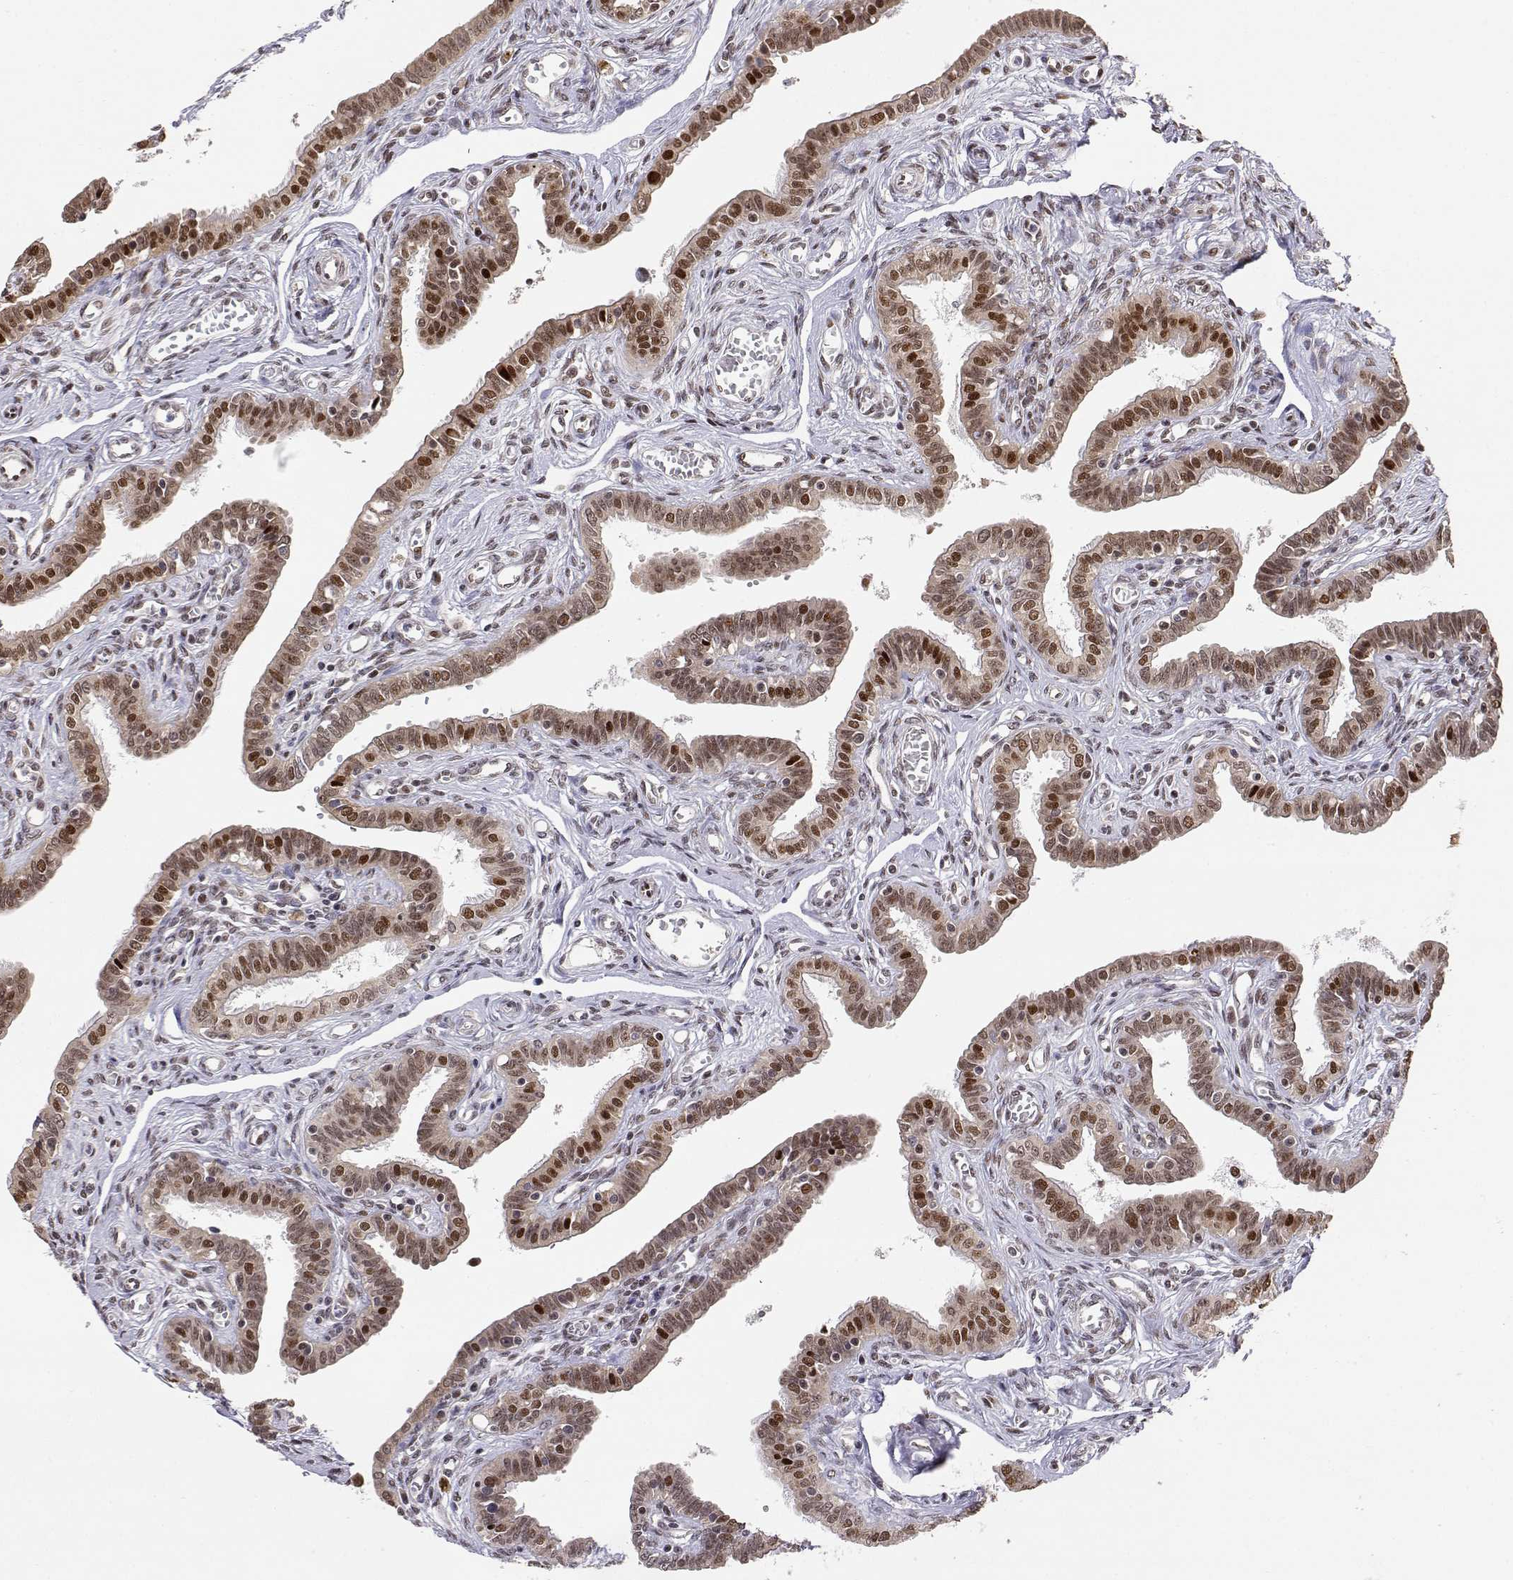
{"staining": {"intensity": "strong", "quantity": "25%-75%", "location": "nuclear"}, "tissue": "fallopian tube", "cell_type": "Glandular cells", "image_type": "normal", "snomed": [{"axis": "morphology", "description": "Normal tissue, NOS"}, {"axis": "morphology", "description": "Carcinoma, endometroid"}, {"axis": "topography", "description": "Fallopian tube"}, {"axis": "topography", "description": "Ovary"}], "caption": "Immunohistochemistry image of unremarkable fallopian tube stained for a protein (brown), which demonstrates high levels of strong nuclear staining in approximately 25%-75% of glandular cells.", "gene": "BRCA1", "patient": {"sex": "female", "age": 42}}